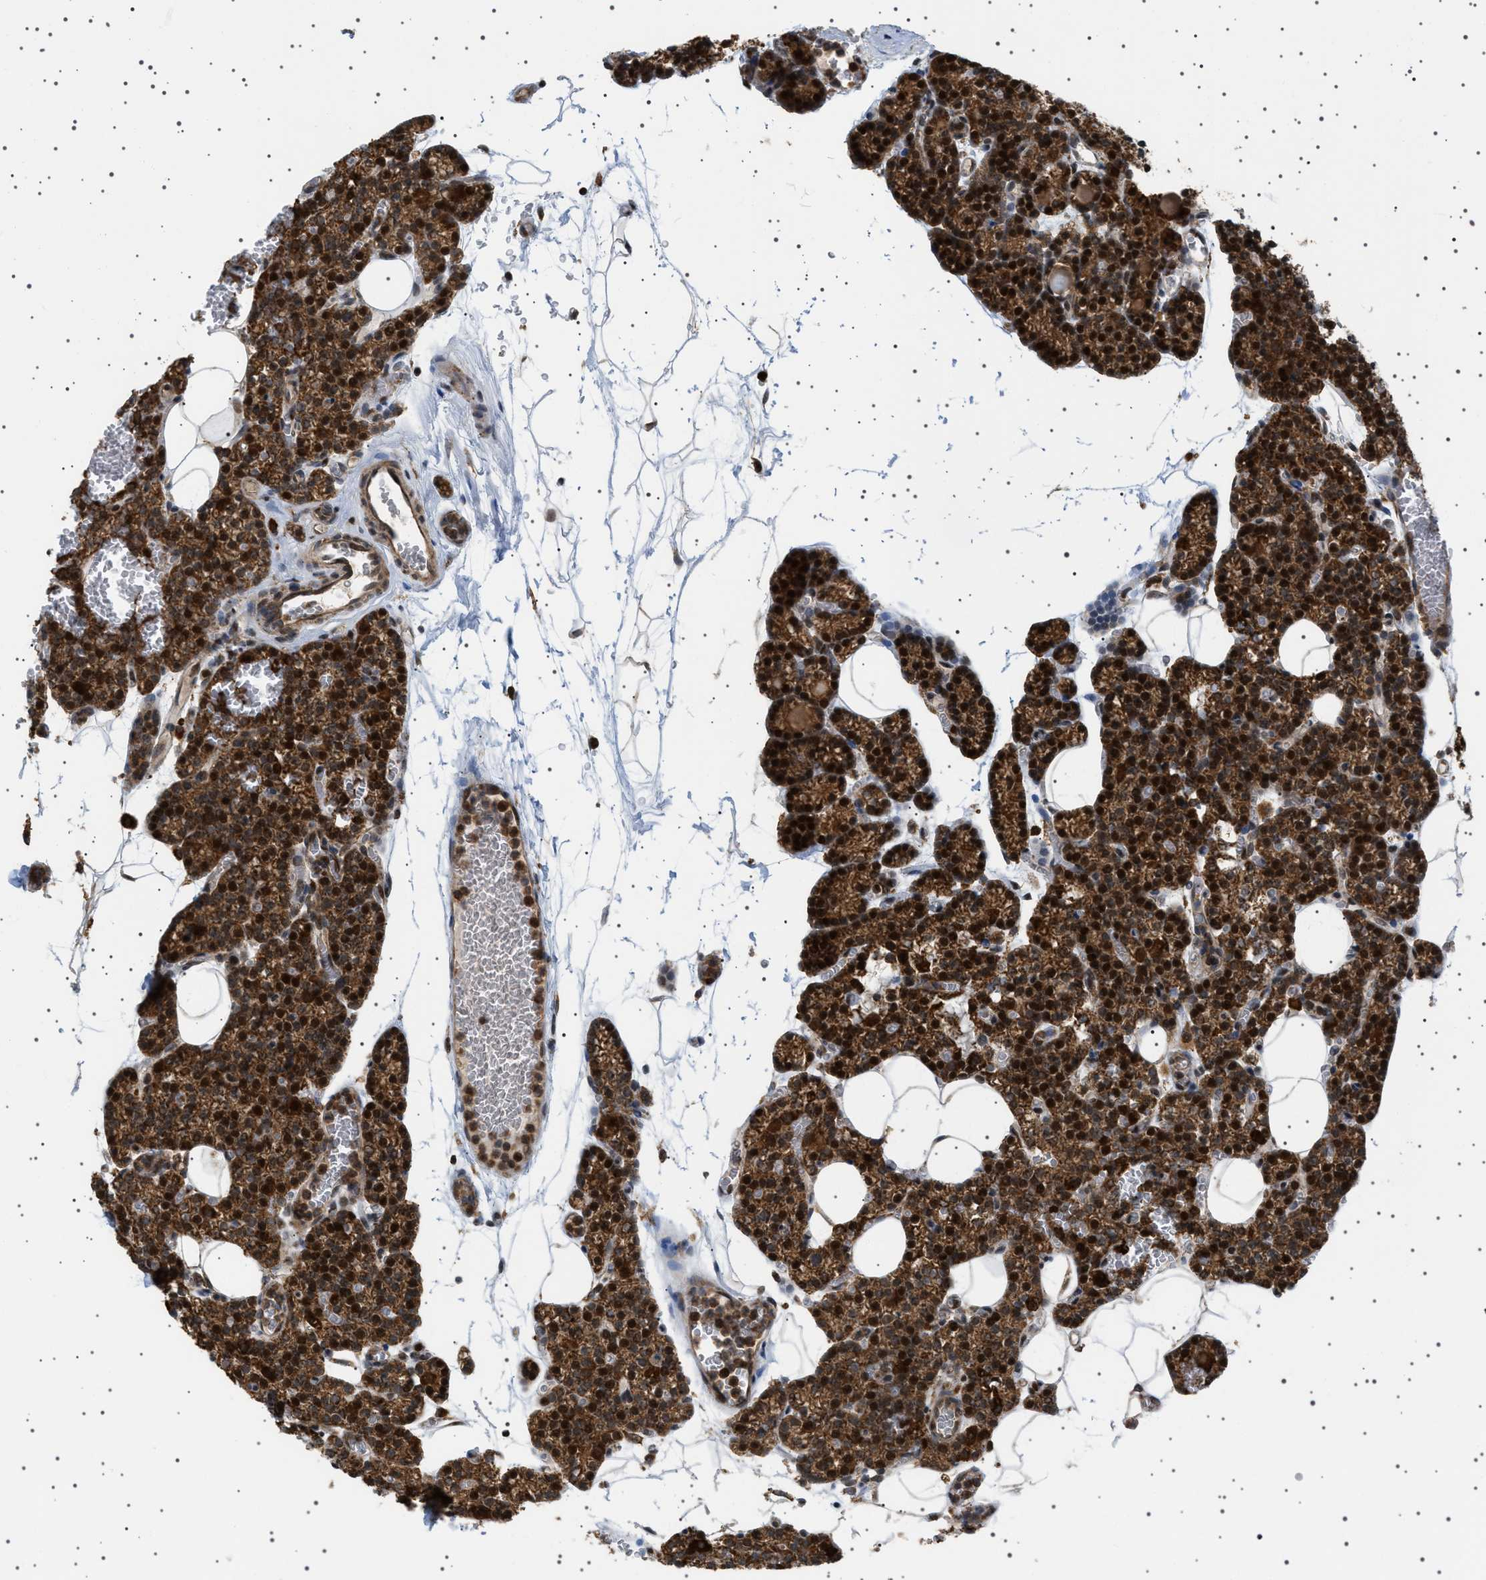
{"staining": {"intensity": "strong", "quantity": ">75%", "location": "cytoplasmic/membranous,nuclear"}, "tissue": "parathyroid gland", "cell_type": "Glandular cells", "image_type": "normal", "snomed": [{"axis": "morphology", "description": "Normal tissue, NOS"}, {"axis": "morphology", "description": "Adenoma, NOS"}, {"axis": "topography", "description": "Parathyroid gland"}], "caption": "Parathyroid gland stained for a protein exhibits strong cytoplasmic/membranous,nuclear positivity in glandular cells. (DAB (3,3'-diaminobenzidine) = brown stain, brightfield microscopy at high magnification).", "gene": "MELK", "patient": {"sex": "female", "age": 58}}